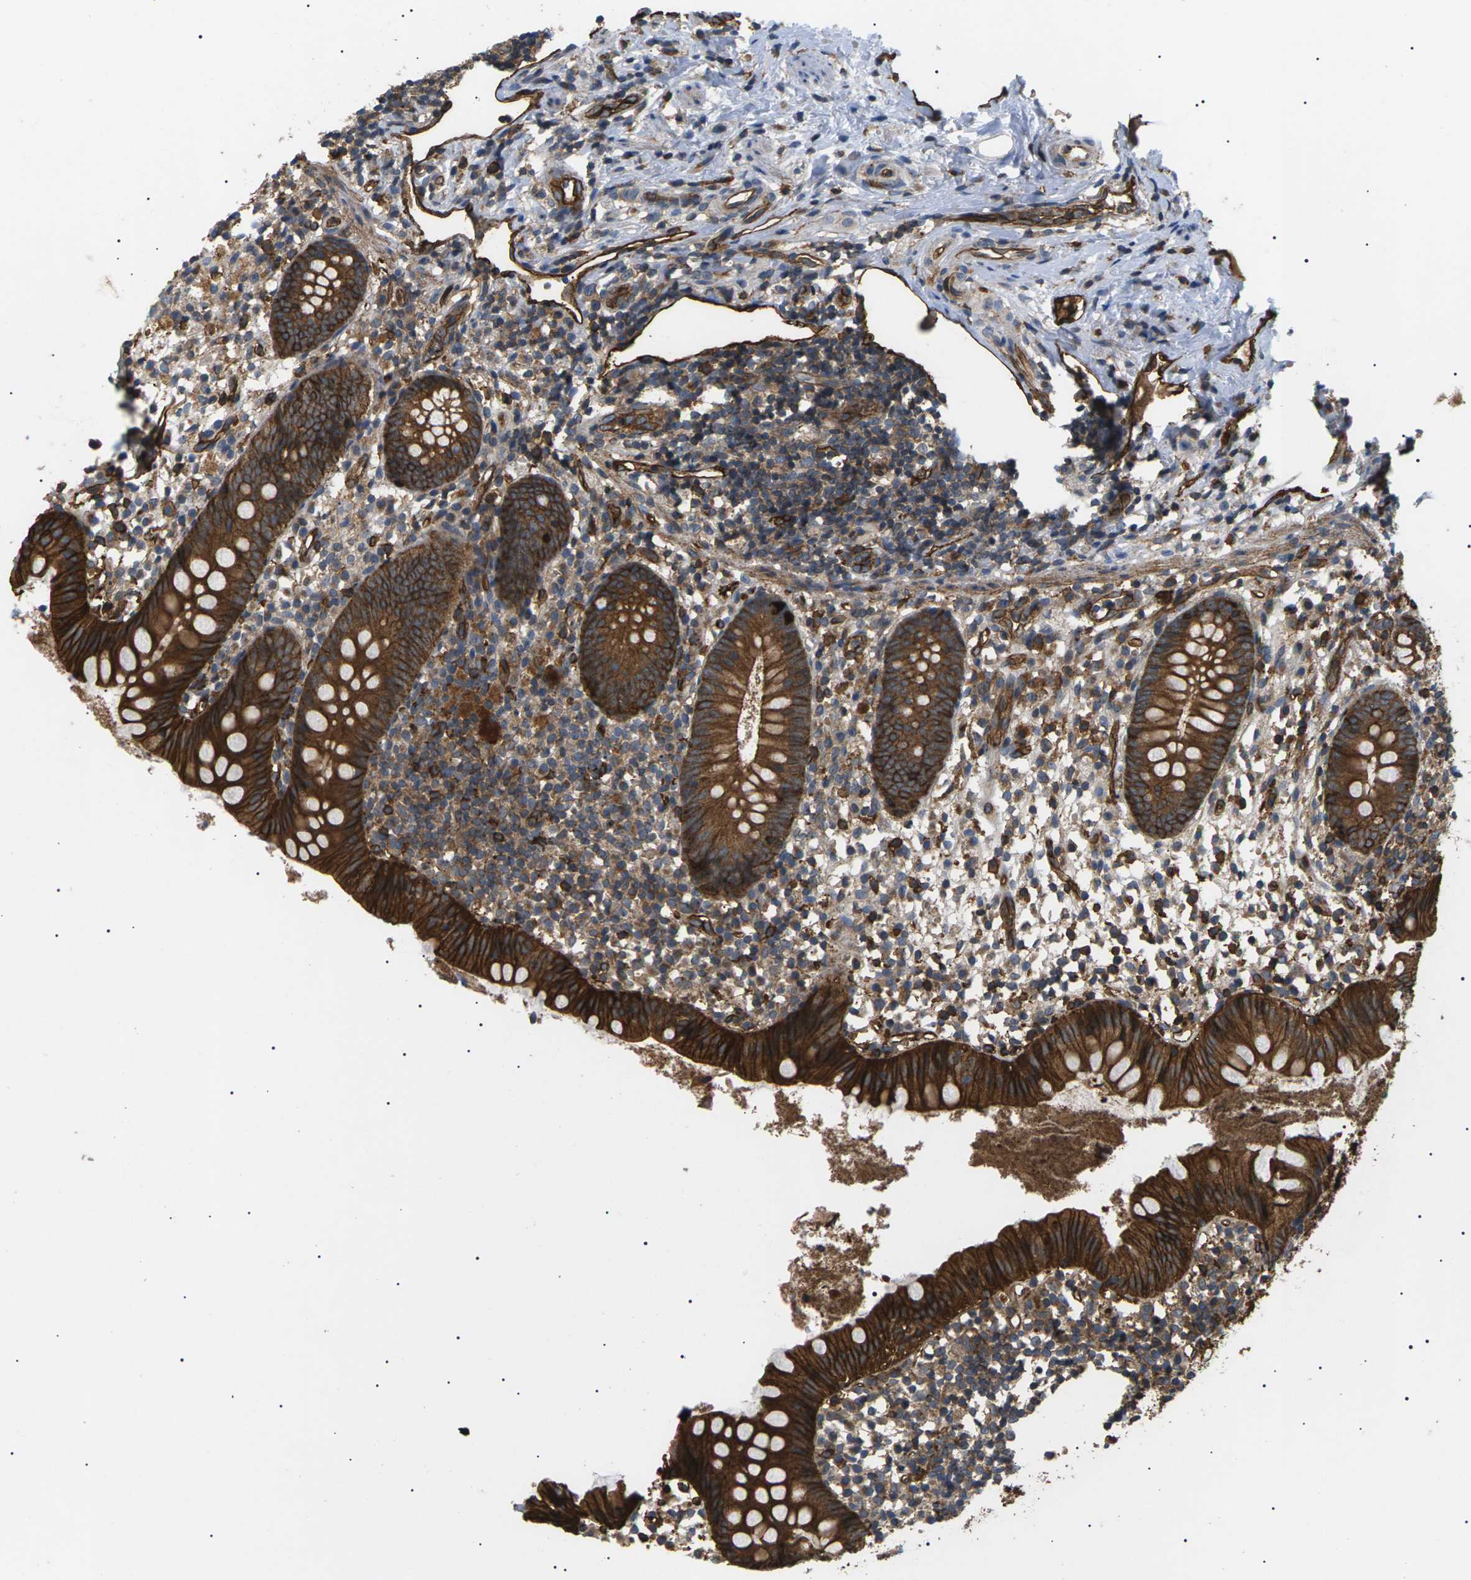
{"staining": {"intensity": "strong", "quantity": ">75%", "location": "cytoplasmic/membranous"}, "tissue": "appendix", "cell_type": "Glandular cells", "image_type": "normal", "snomed": [{"axis": "morphology", "description": "Normal tissue, NOS"}, {"axis": "topography", "description": "Appendix"}], "caption": "This photomicrograph demonstrates immunohistochemistry (IHC) staining of normal appendix, with high strong cytoplasmic/membranous expression in about >75% of glandular cells.", "gene": "TMTC4", "patient": {"sex": "female", "age": 20}}